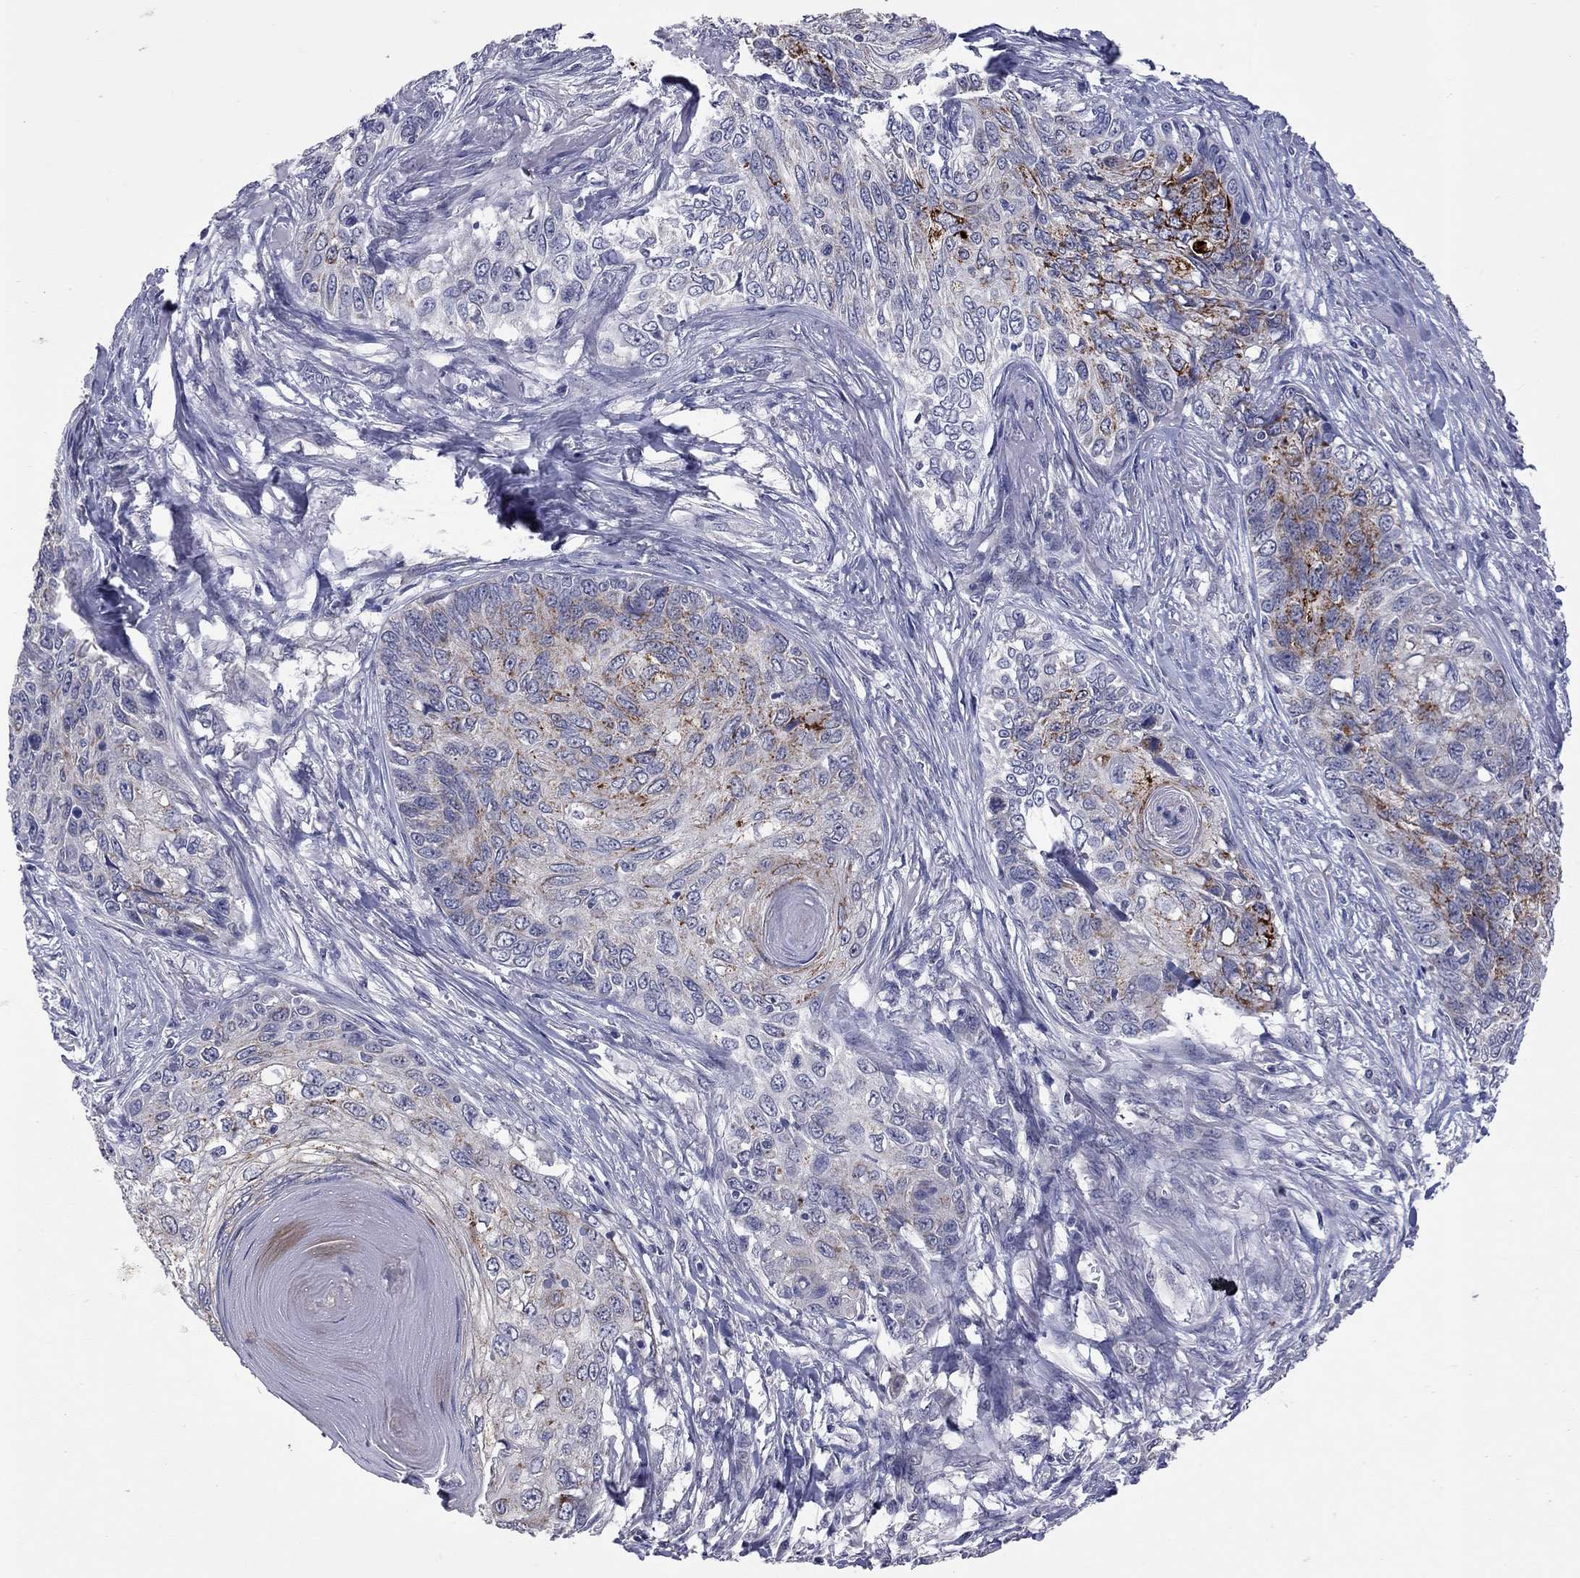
{"staining": {"intensity": "strong", "quantity": "25%-75%", "location": "cytoplasmic/membranous"}, "tissue": "skin cancer", "cell_type": "Tumor cells", "image_type": "cancer", "snomed": [{"axis": "morphology", "description": "Squamous cell carcinoma, NOS"}, {"axis": "topography", "description": "Skin"}], "caption": "Skin cancer was stained to show a protein in brown. There is high levels of strong cytoplasmic/membranous expression in about 25%-75% of tumor cells. (Brightfield microscopy of DAB IHC at high magnification).", "gene": "SHOC2", "patient": {"sex": "male", "age": 92}}